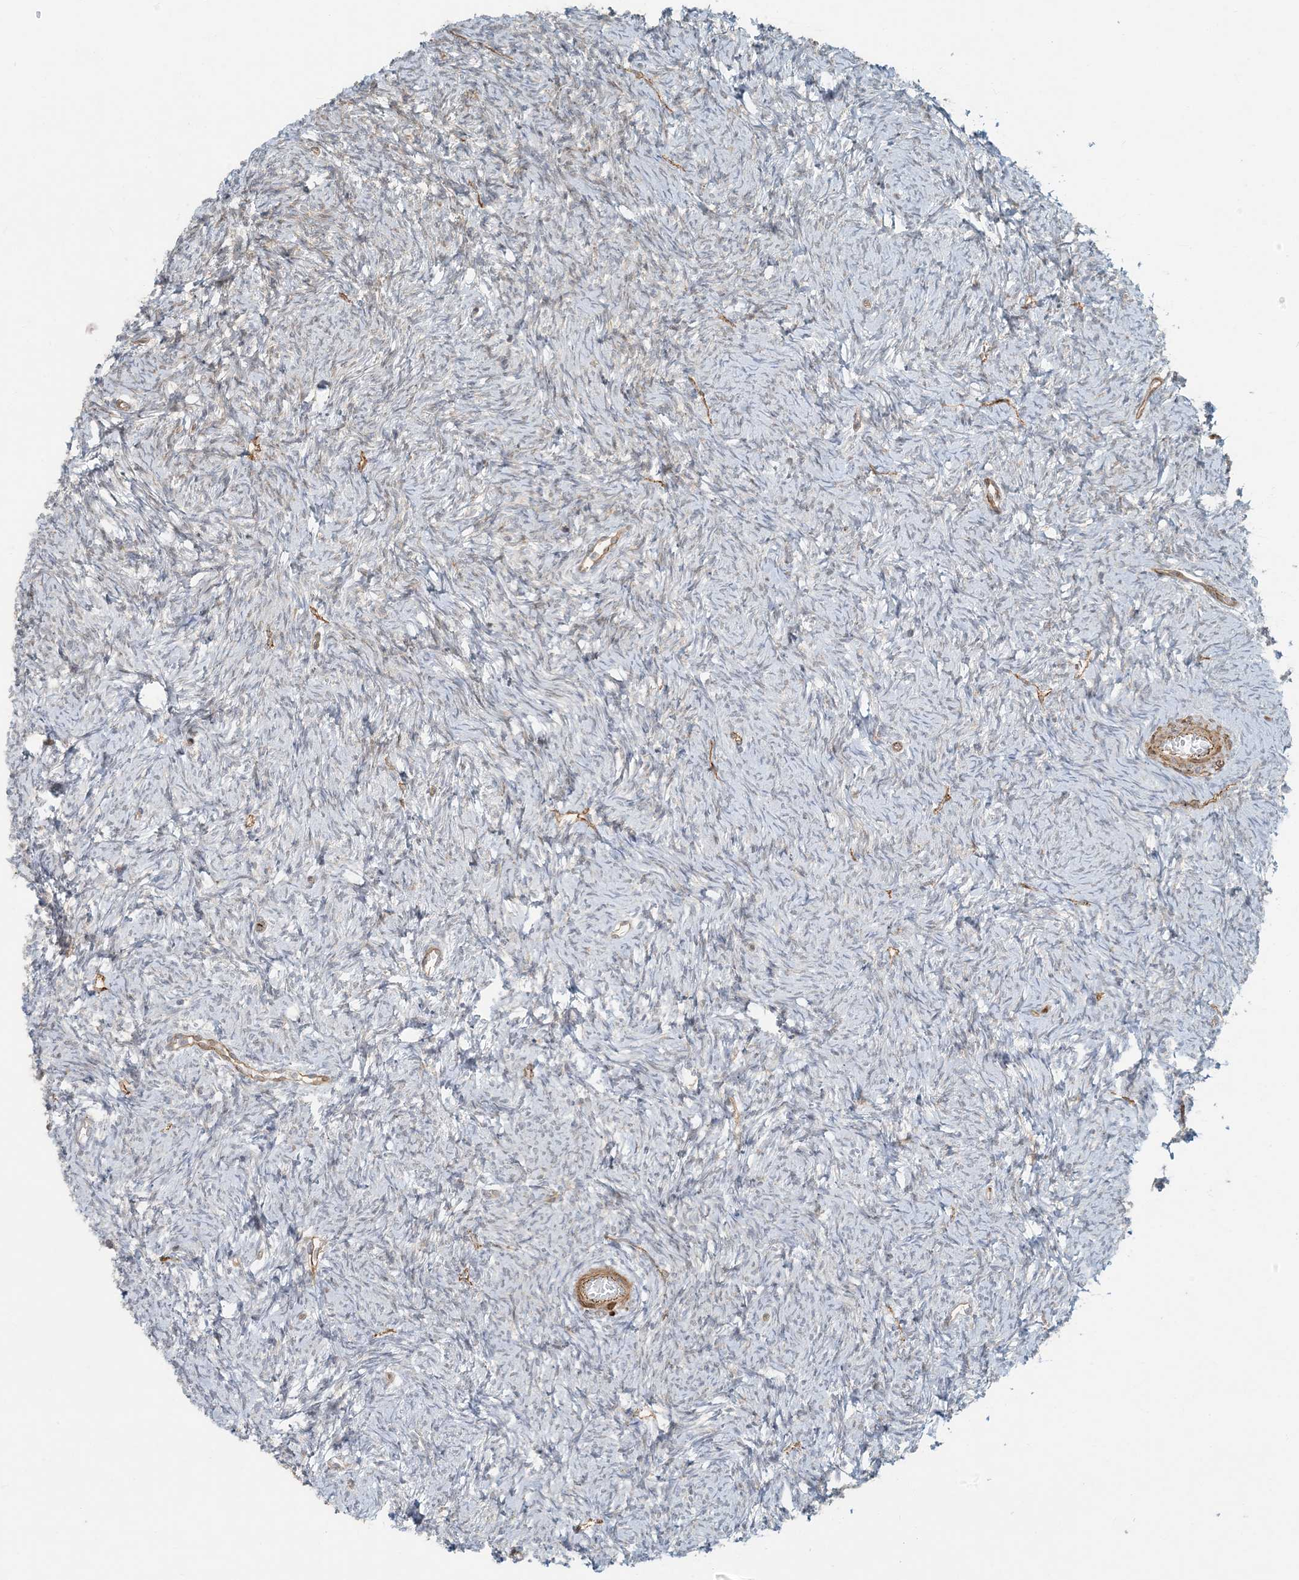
{"staining": {"intensity": "weak", "quantity": "25%-75%", "location": "cytoplasmic/membranous"}, "tissue": "ovary", "cell_type": "Ovarian stroma cells", "image_type": "normal", "snomed": [{"axis": "morphology", "description": "Normal tissue, NOS"}, {"axis": "morphology", "description": "Cyst, NOS"}, {"axis": "topography", "description": "Ovary"}], "caption": "DAB (3,3'-diaminobenzidine) immunohistochemical staining of benign human ovary displays weak cytoplasmic/membranous protein staining in about 25%-75% of ovarian stroma cells. Using DAB (3,3'-diaminobenzidine) (brown) and hematoxylin (blue) stains, captured at high magnification using brightfield microscopy.", "gene": "BCORL1", "patient": {"sex": "female", "age": 33}}